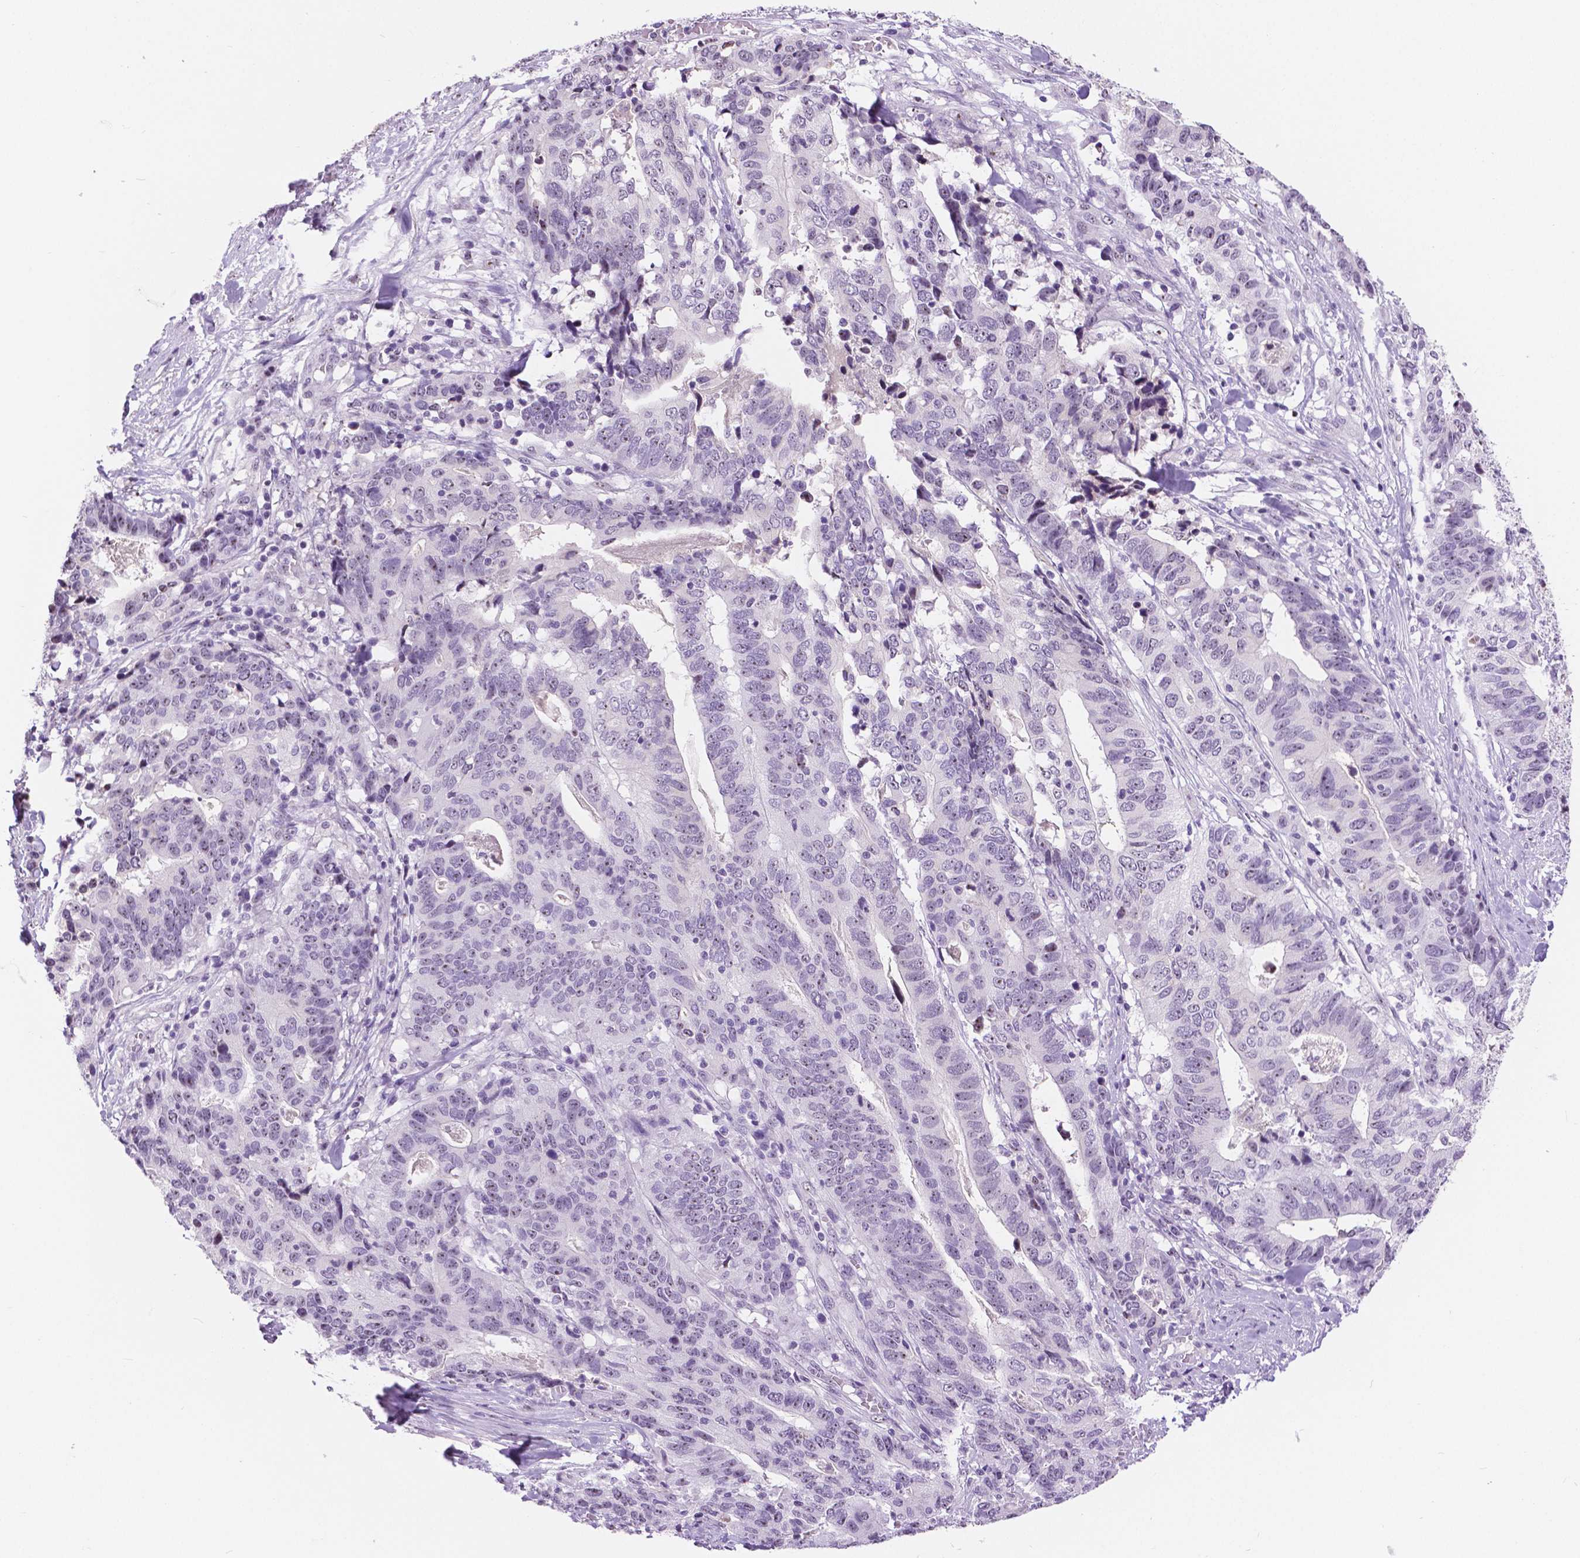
{"staining": {"intensity": "negative", "quantity": "none", "location": "none"}, "tissue": "stomach cancer", "cell_type": "Tumor cells", "image_type": "cancer", "snomed": [{"axis": "morphology", "description": "Adenocarcinoma, NOS"}, {"axis": "topography", "description": "Stomach, upper"}], "caption": "An IHC photomicrograph of stomach cancer is shown. There is no staining in tumor cells of stomach cancer. (Stains: DAB immunohistochemistry (IHC) with hematoxylin counter stain, Microscopy: brightfield microscopy at high magnification).", "gene": "NHP2", "patient": {"sex": "female", "age": 67}}